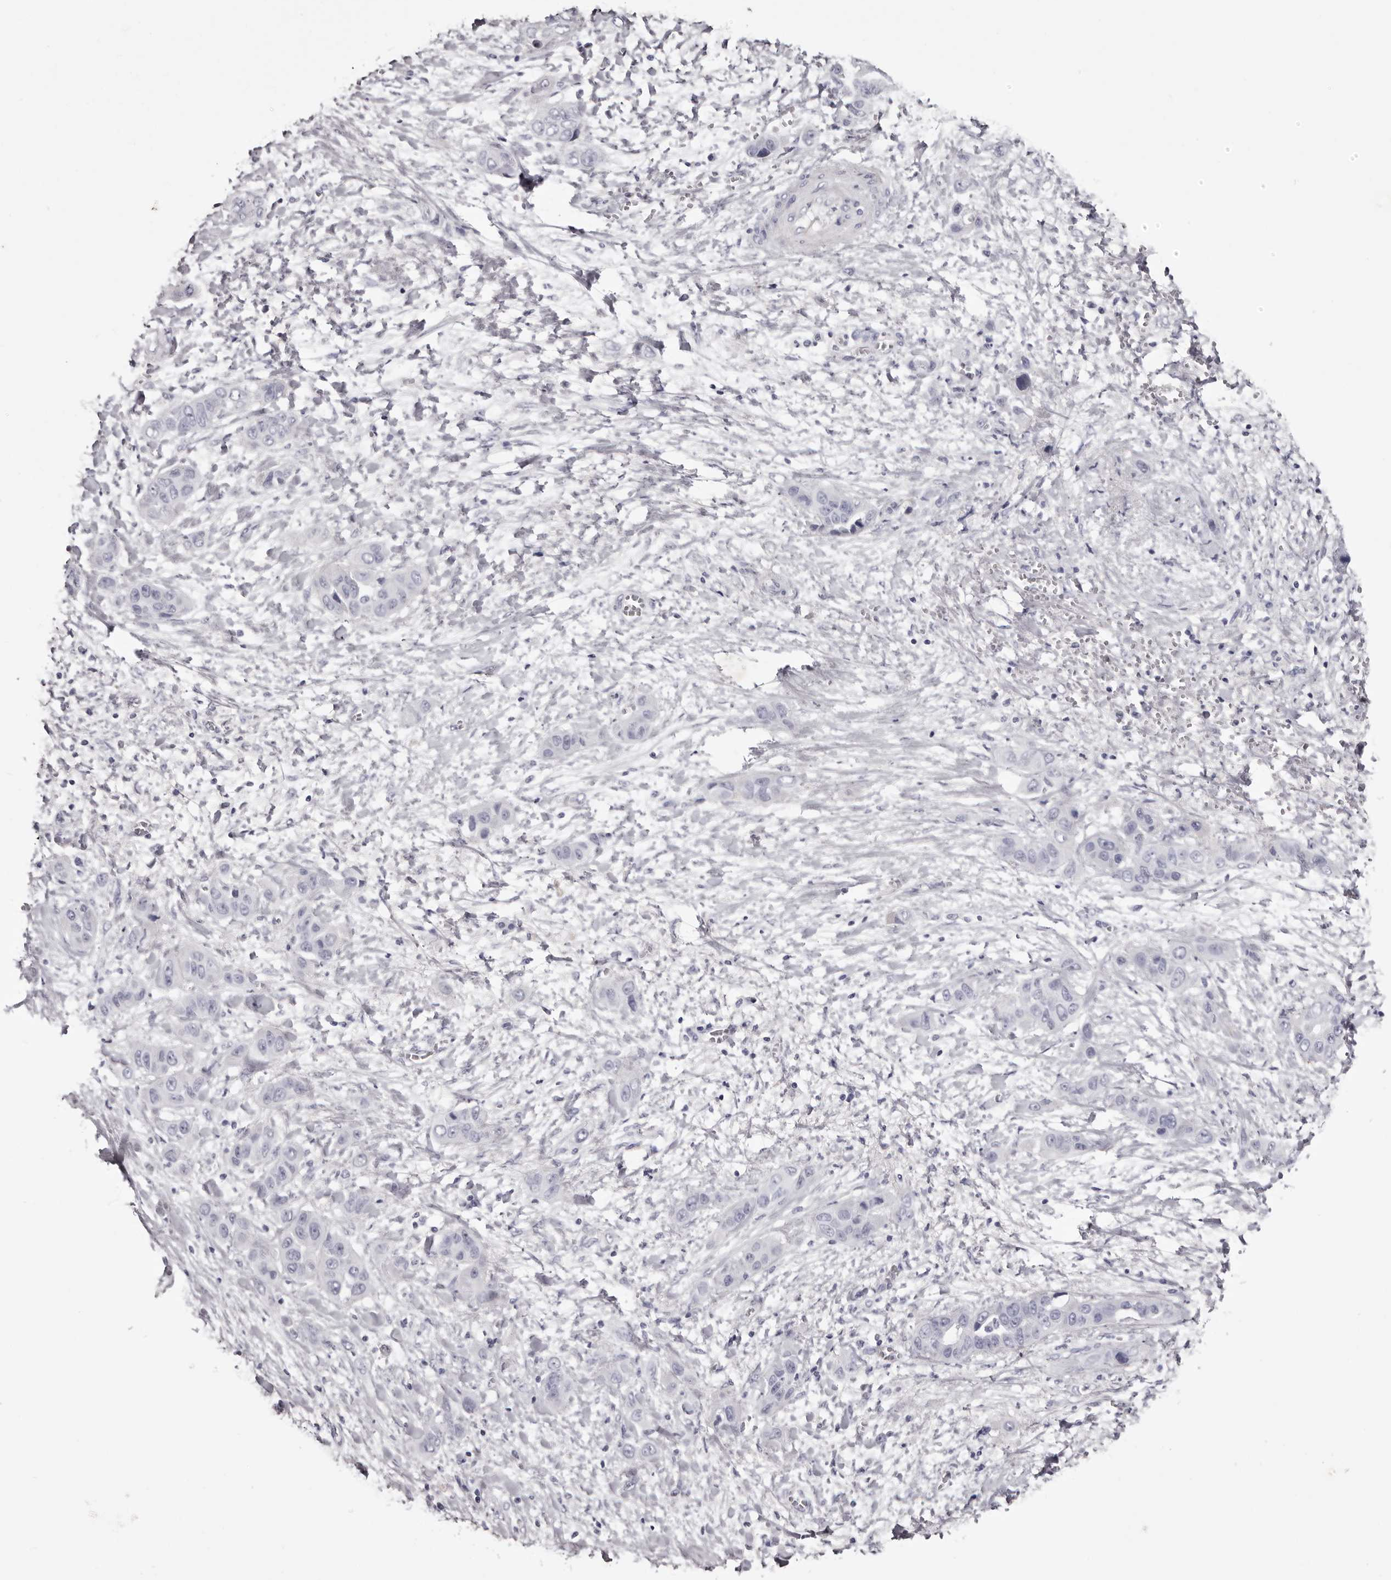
{"staining": {"intensity": "negative", "quantity": "none", "location": "none"}, "tissue": "liver cancer", "cell_type": "Tumor cells", "image_type": "cancer", "snomed": [{"axis": "morphology", "description": "Cholangiocarcinoma"}, {"axis": "topography", "description": "Liver"}], "caption": "There is no significant positivity in tumor cells of liver cancer.", "gene": "CA6", "patient": {"sex": "female", "age": 52}}